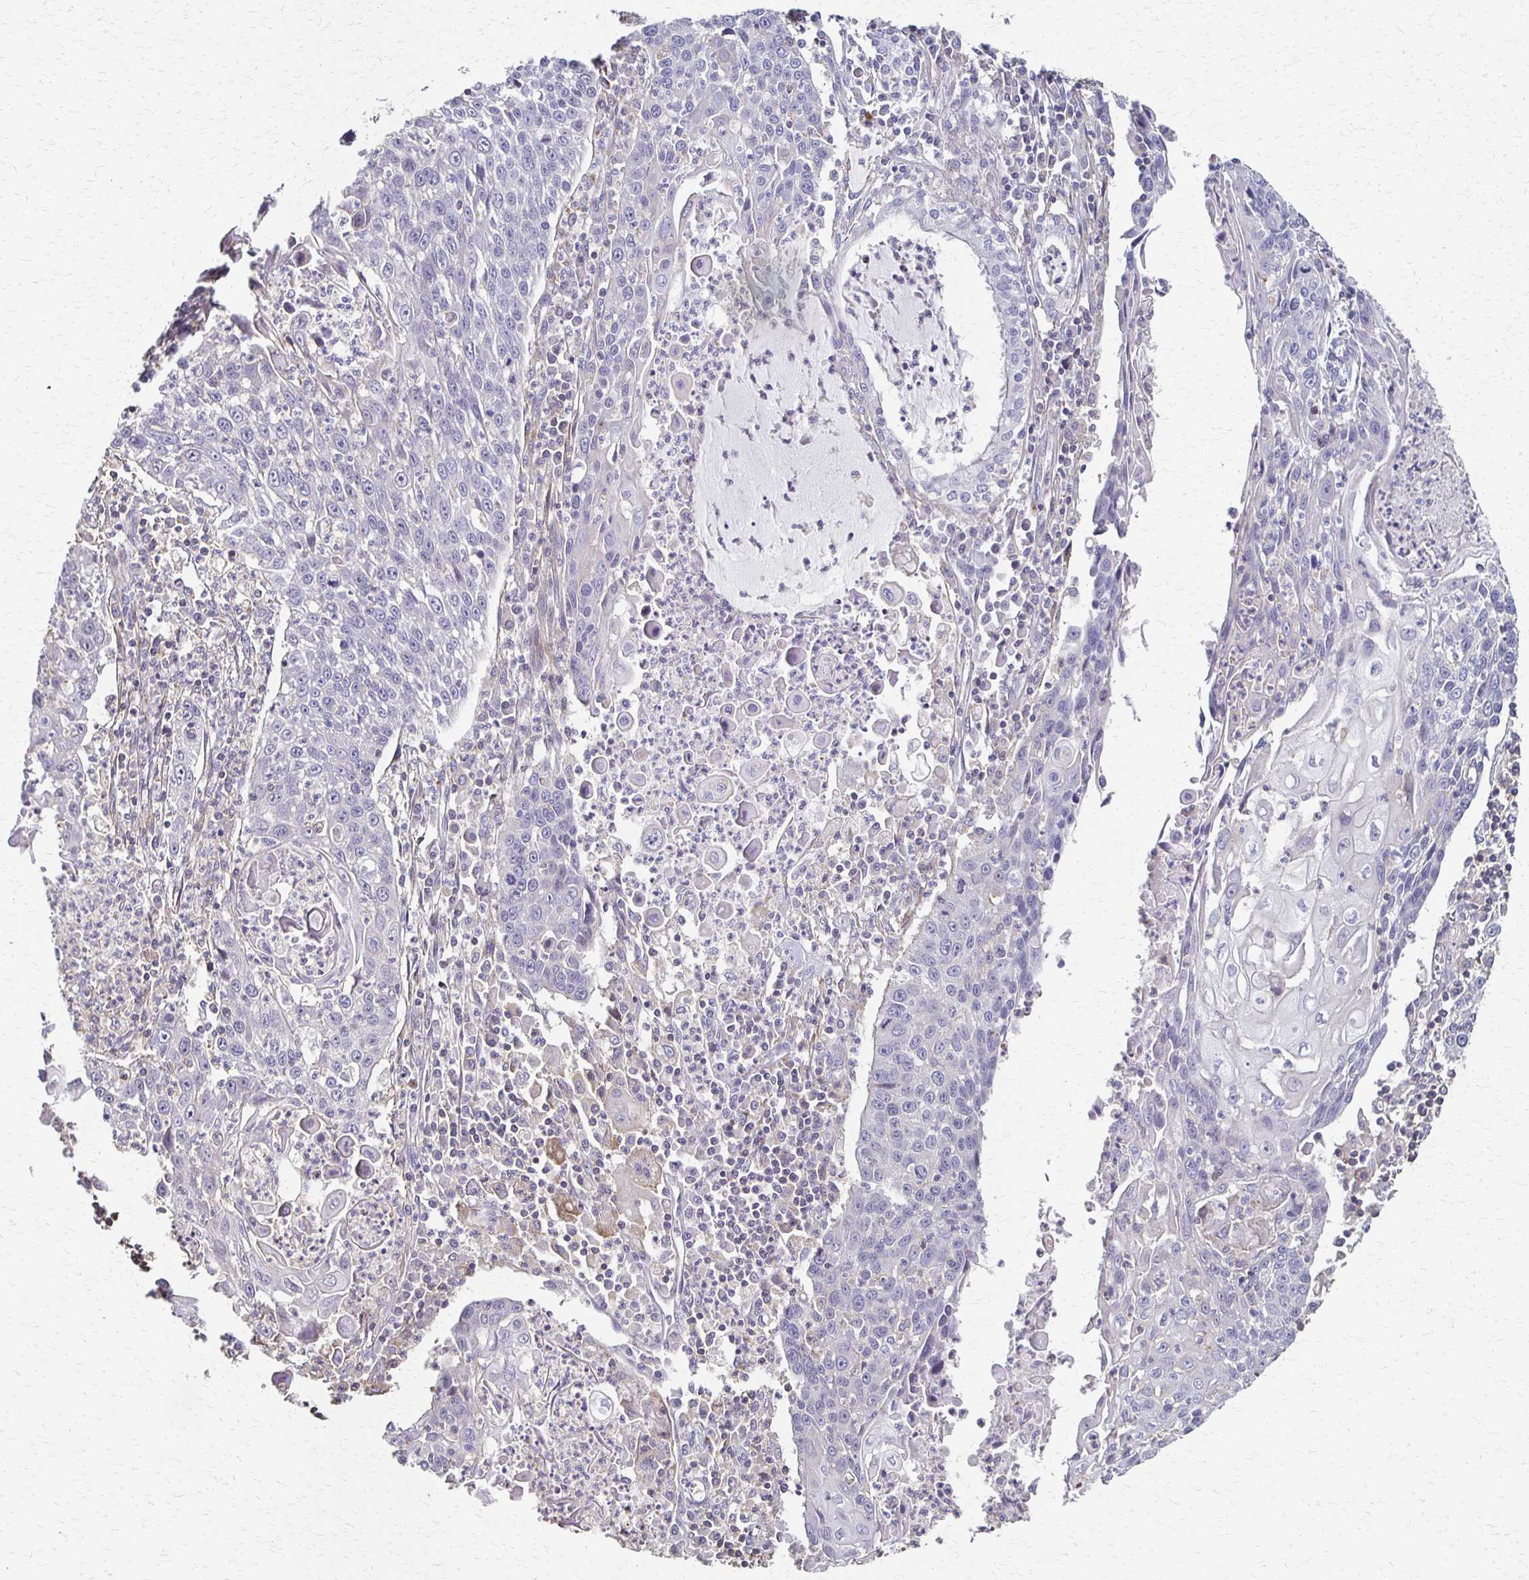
{"staining": {"intensity": "negative", "quantity": "none", "location": "none"}, "tissue": "lung cancer", "cell_type": "Tumor cells", "image_type": "cancer", "snomed": [{"axis": "morphology", "description": "Squamous cell carcinoma, NOS"}, {"axis": "morphology", "description": "Squamous cell carcinoma, metastatic, NOS"}, {"axis": "topography", "description": "Lung"}, {"axis": "topography", "description": "Pleura, NOS"}], "caption": "Histopathology image shows no protein expression in tumor cells of lung squamous cell carcinoma tissue.", "gene": "C1QTNF7", "patient": {"sex": "male", "age": 72}}